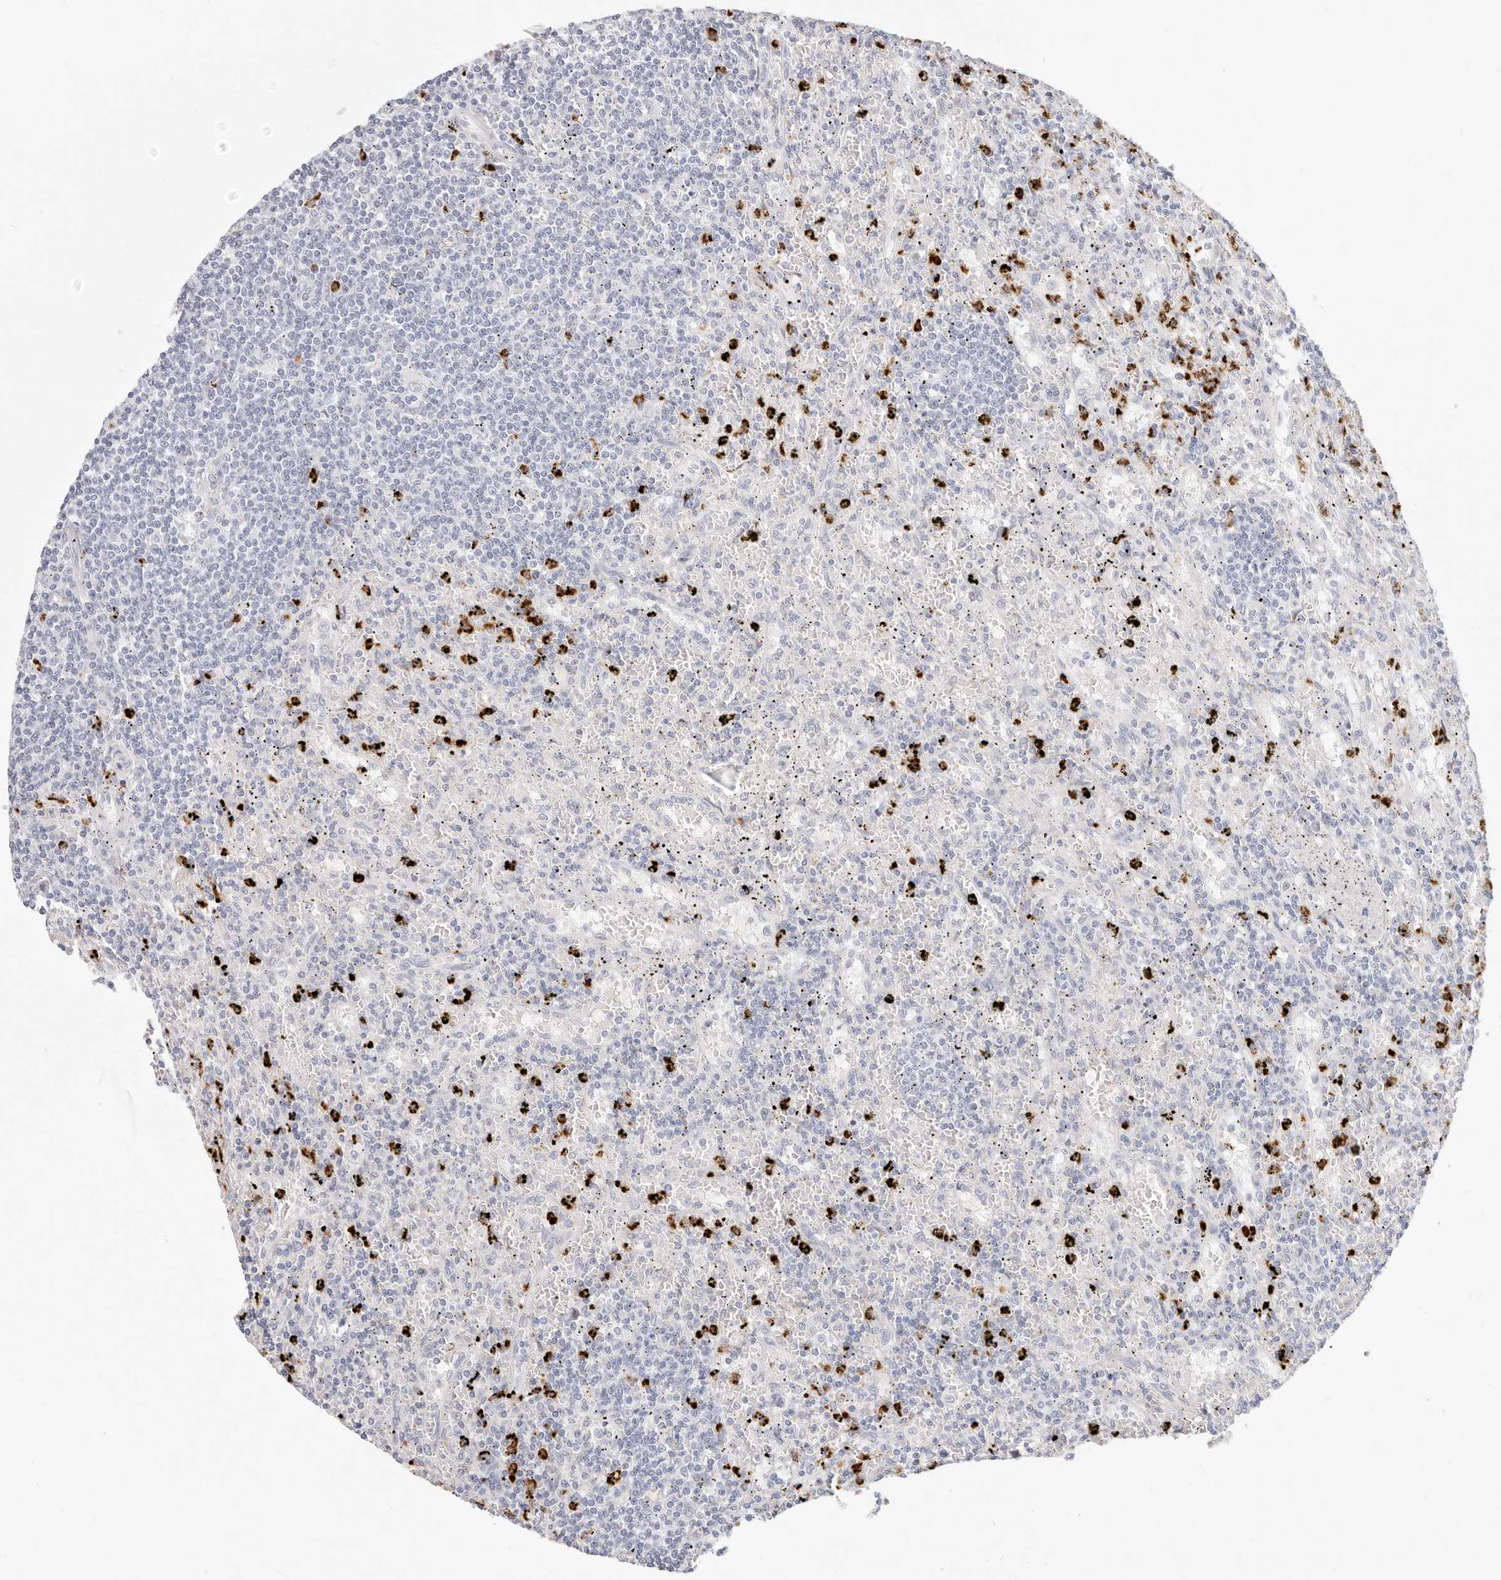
{"staining": {"intensity": "negative", "quantity": "none", "location": "none"}, "tissue": "lymphoma", "cell_type": "Tumor cells", "image_type": "cancer", "snomed": [{"axis": "morphology", "description": "Malignant lymphoma, non-Hodgkin's type, Low grade"}, {"axis": "topography", "description": "Spleen"}], "caption": "A histopathology image of human low-grade malignant lymphoma, non-Hodgkin's type is negative for staining in tumor cells. Brightfield microscopy of IHC stained with DAB (3,3'-diaminobenzidine) (brown) and hematoxylin (blue), captured at high magnification.", "gene": "CAMP", "patient": {"sex": "male", "age": 76}}